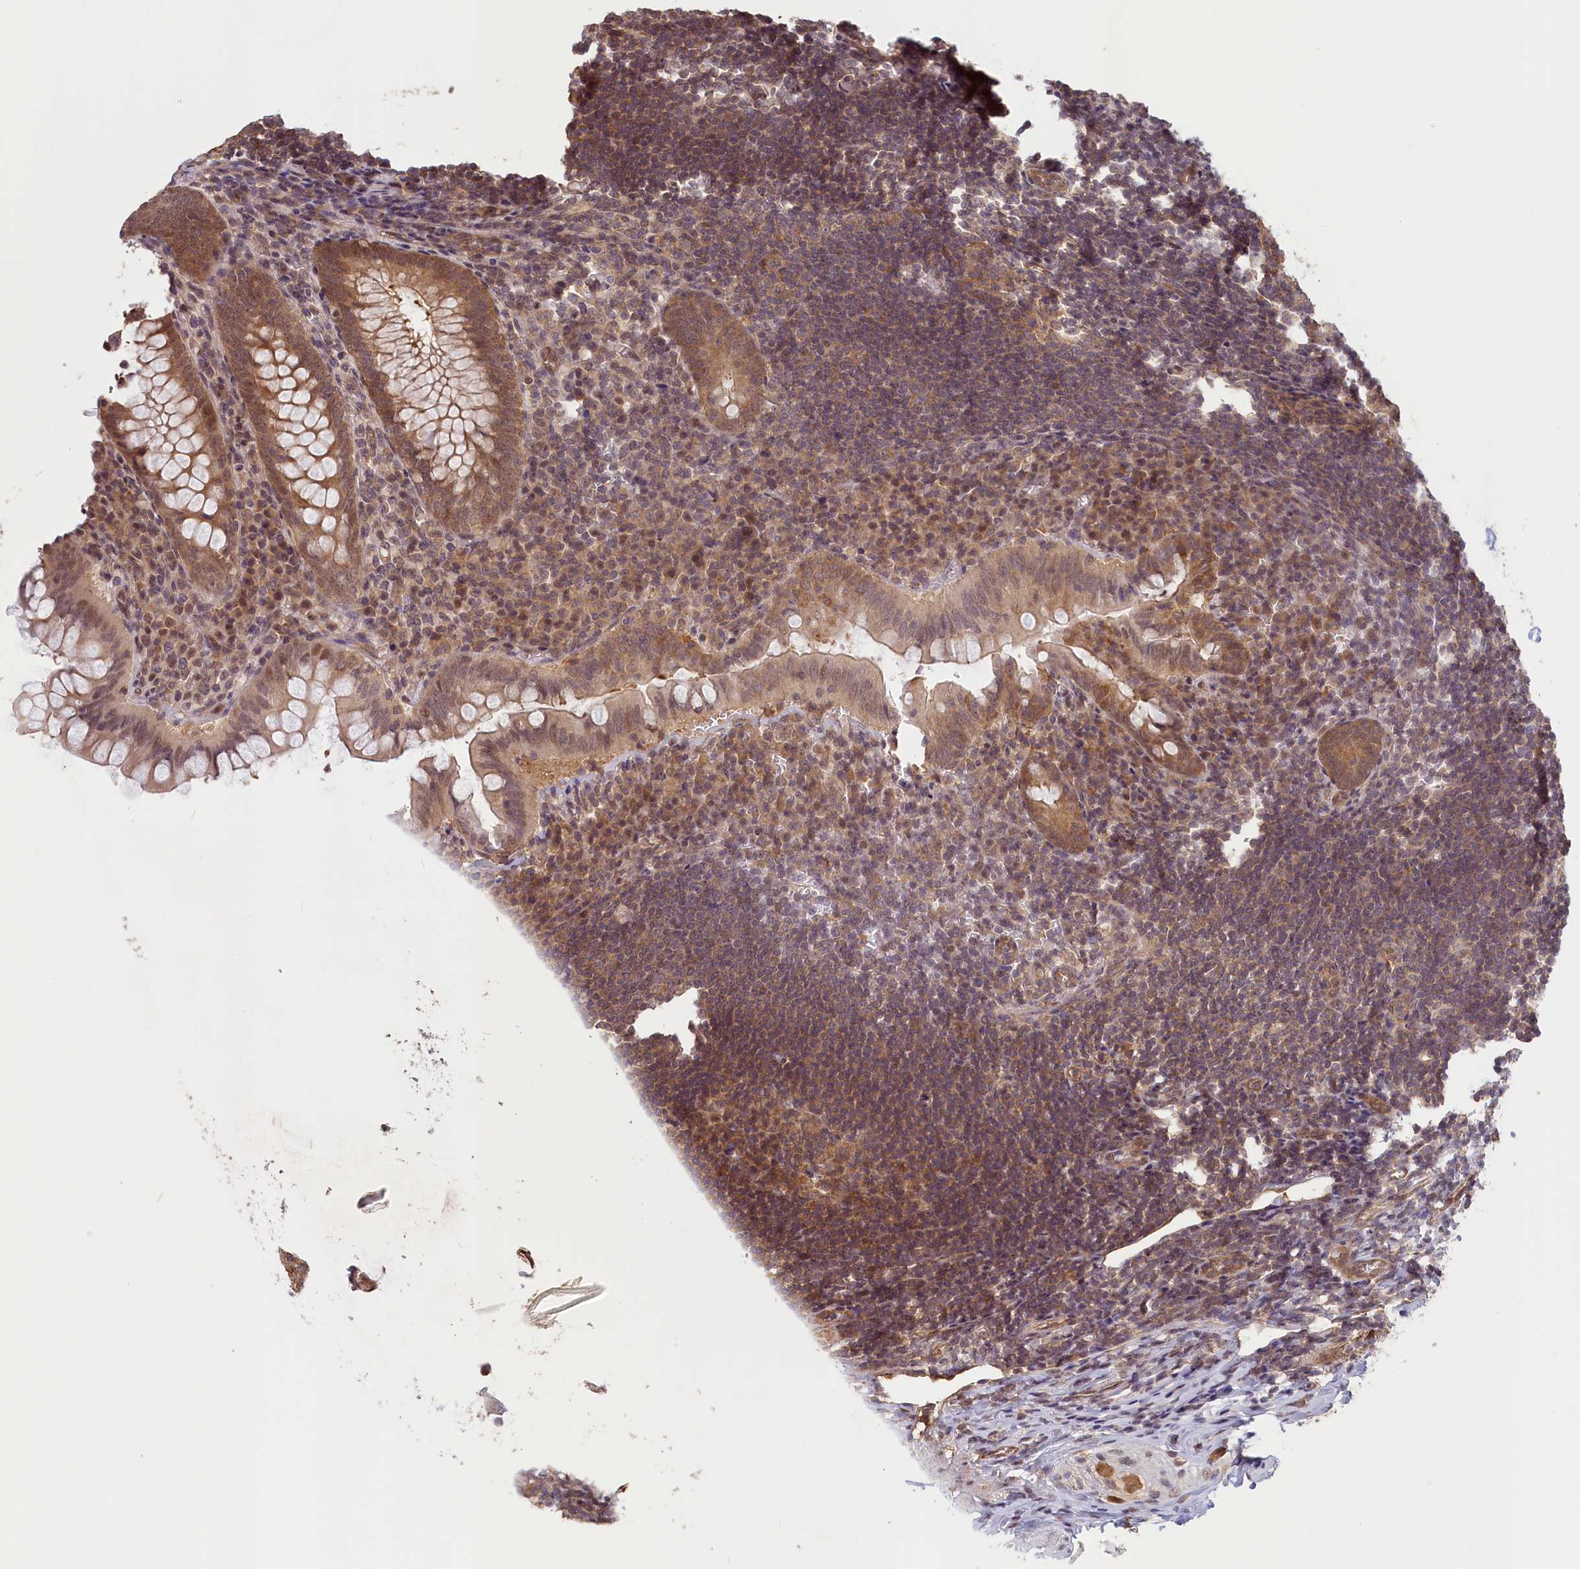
{"staining": {"intensity": "moderate", "quantity": ">75%", "location": "cytoplasmic/membranous,nuclear"}, "tissue": "appendix", "cell_type": "Glandular cells", "image_type": "normal", "snomed": [{"axis": "morphology", "description": "Normal tissue, NOS"}, {"axis": "topography", "description": "Appendix"}], "caption": "Immunohistochemistry (DAB) staining of unremarkable human appendix exhibits moderate cytoplasmic/membranous,nuclear protein staining in approximately >75% of glandular cells. (DAB IHC with brightfield microscopy, high magnification).", "gene": "C19orf44", "patient": {"sex": "female", "age": 33}}